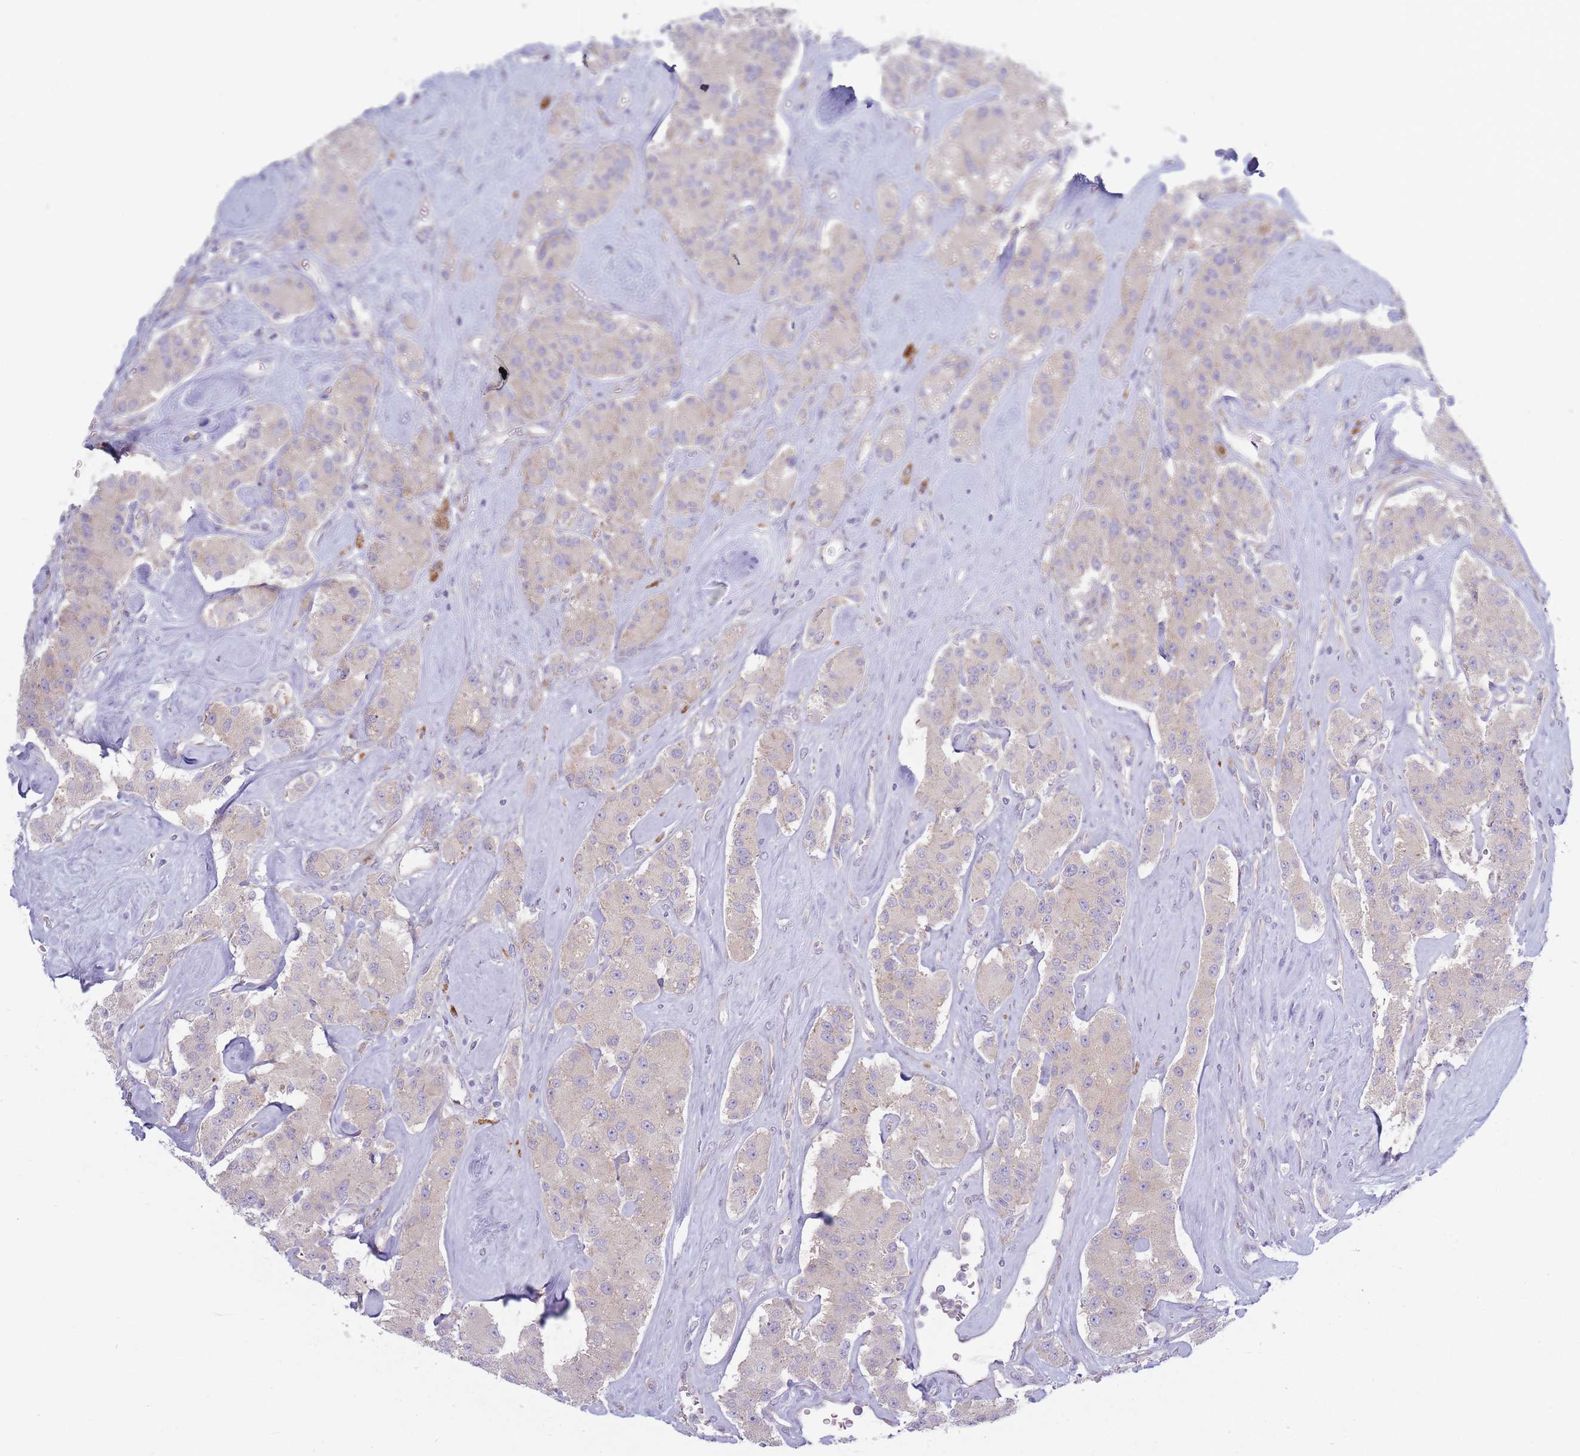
{"staining": {"intensity": "weak", "quantity": "25%-75%", "location": "cytoplasmic/membranous"}, "tissue": "carcinoid", "cell_type": "Tumor cells", "image_type": "cancer", "snomed": [{"axis": "morphology", "description": "Carcinoid, malignant, NOS"}, {"axis": "topography", "description": "Pancreas"}], "caption": "Immunohistochemical staining of human carcinoid (malignant) displays low levels of weak cytoplasmic/membranous positivity in approximately 25%-75% of tumor cells. (Brightfield microscopy of DAB IHC at high magnification).", "gene": "OR5L2", "patient": {"sex": "male", "age": 41}}